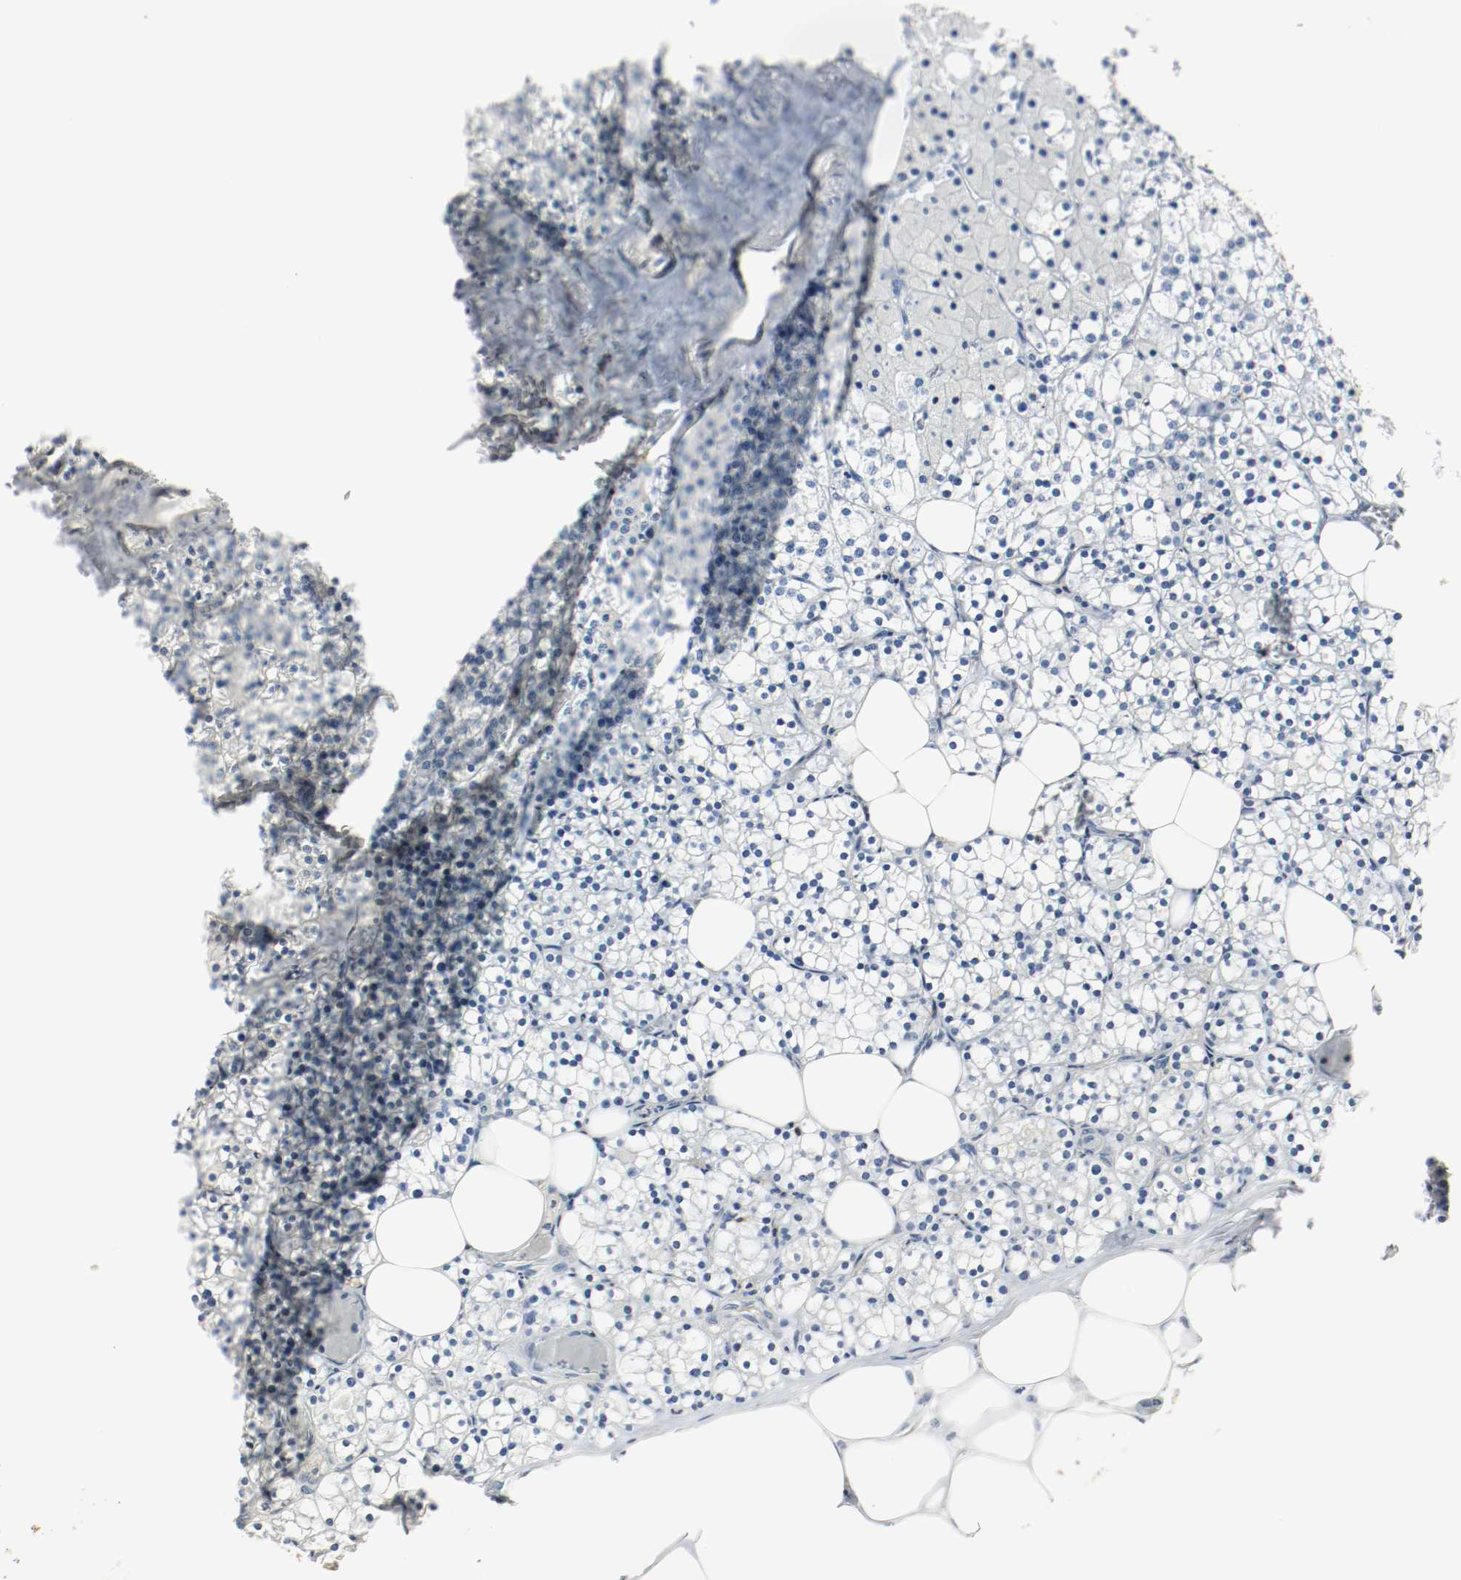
{"staining": {"intensity": "negative", "quantity": "none", "location": "none"}, "tissue": "parathyroid gland", "cell_type": "Glandular cells", "image_type": "normal", "snomed": [{"axis": "morphology", "description": "Normal tissue, NOS"}, {"axis": "topography", "description": "Parathyroid gland"}], "caption": "Human parathyroid gland stained for a protein using immunohistochemistry displays no expression in glandular cells.", "gene": "ARPC1B", "patient": {"sex": "female", "age": 63}}